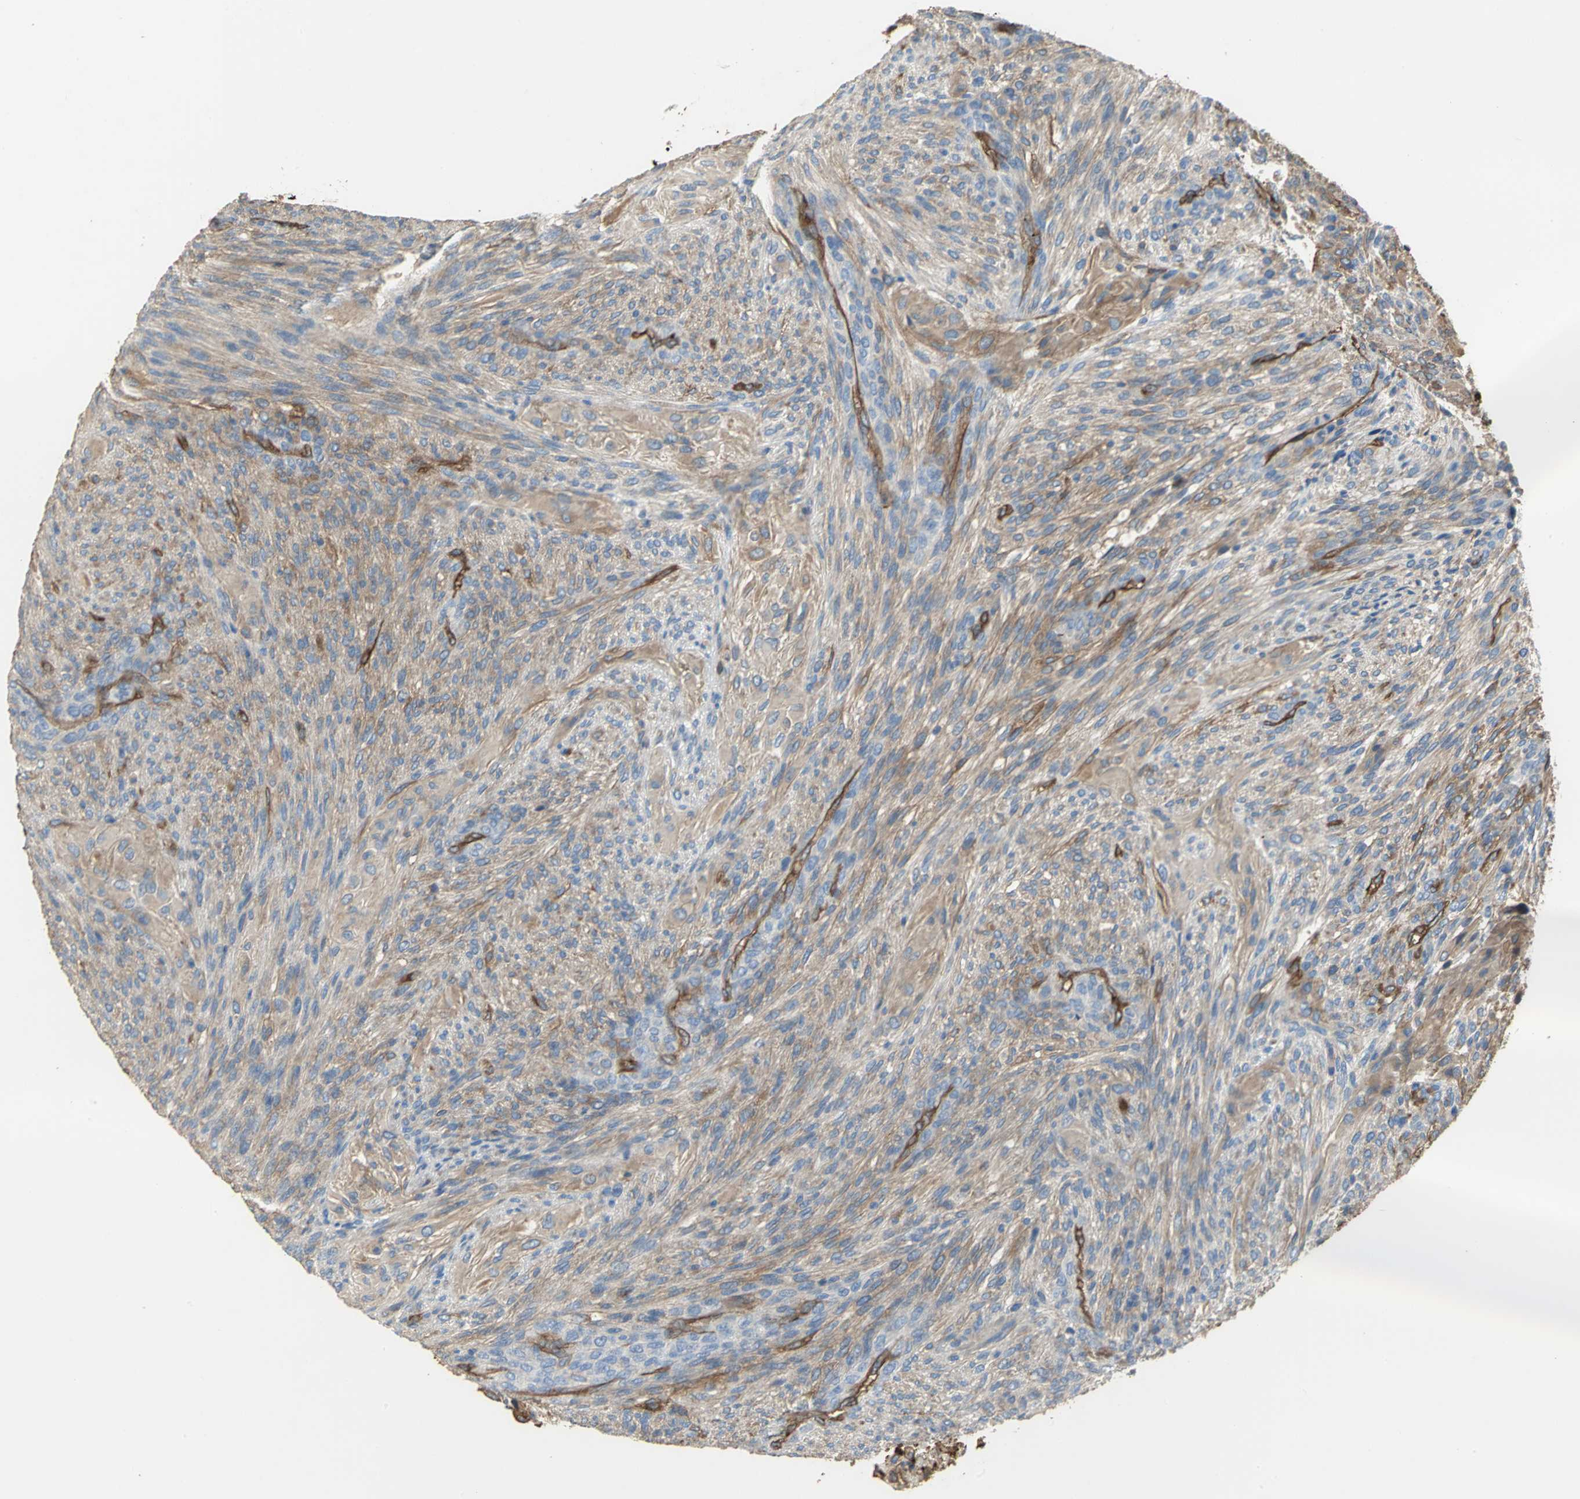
{"staining": {"intensity": "strong", "quantity": ">75%", "location": "cytoplasmic/membranous"}, "tissue": "glioma", "cell_type": "Tumor cells", "image_type": "cancer", "snomed": [{"axis": "morphology", "description": "Glioma, malignant, High grade"}, {"axis": "topography", "description": "Cerebral cortex"}], "caption": "High-magnification brightfield microscopy of glioma stained with DAB (3,3'-diaminobenzidine) (brown) and counterstained with hematoxylin (blue). tumor cells exhibit strong cytoplasmic/membranous expression is seen in about>75% of cells.", "gene": "FLNB", "patient": {"sex": "female", "age": 55}}